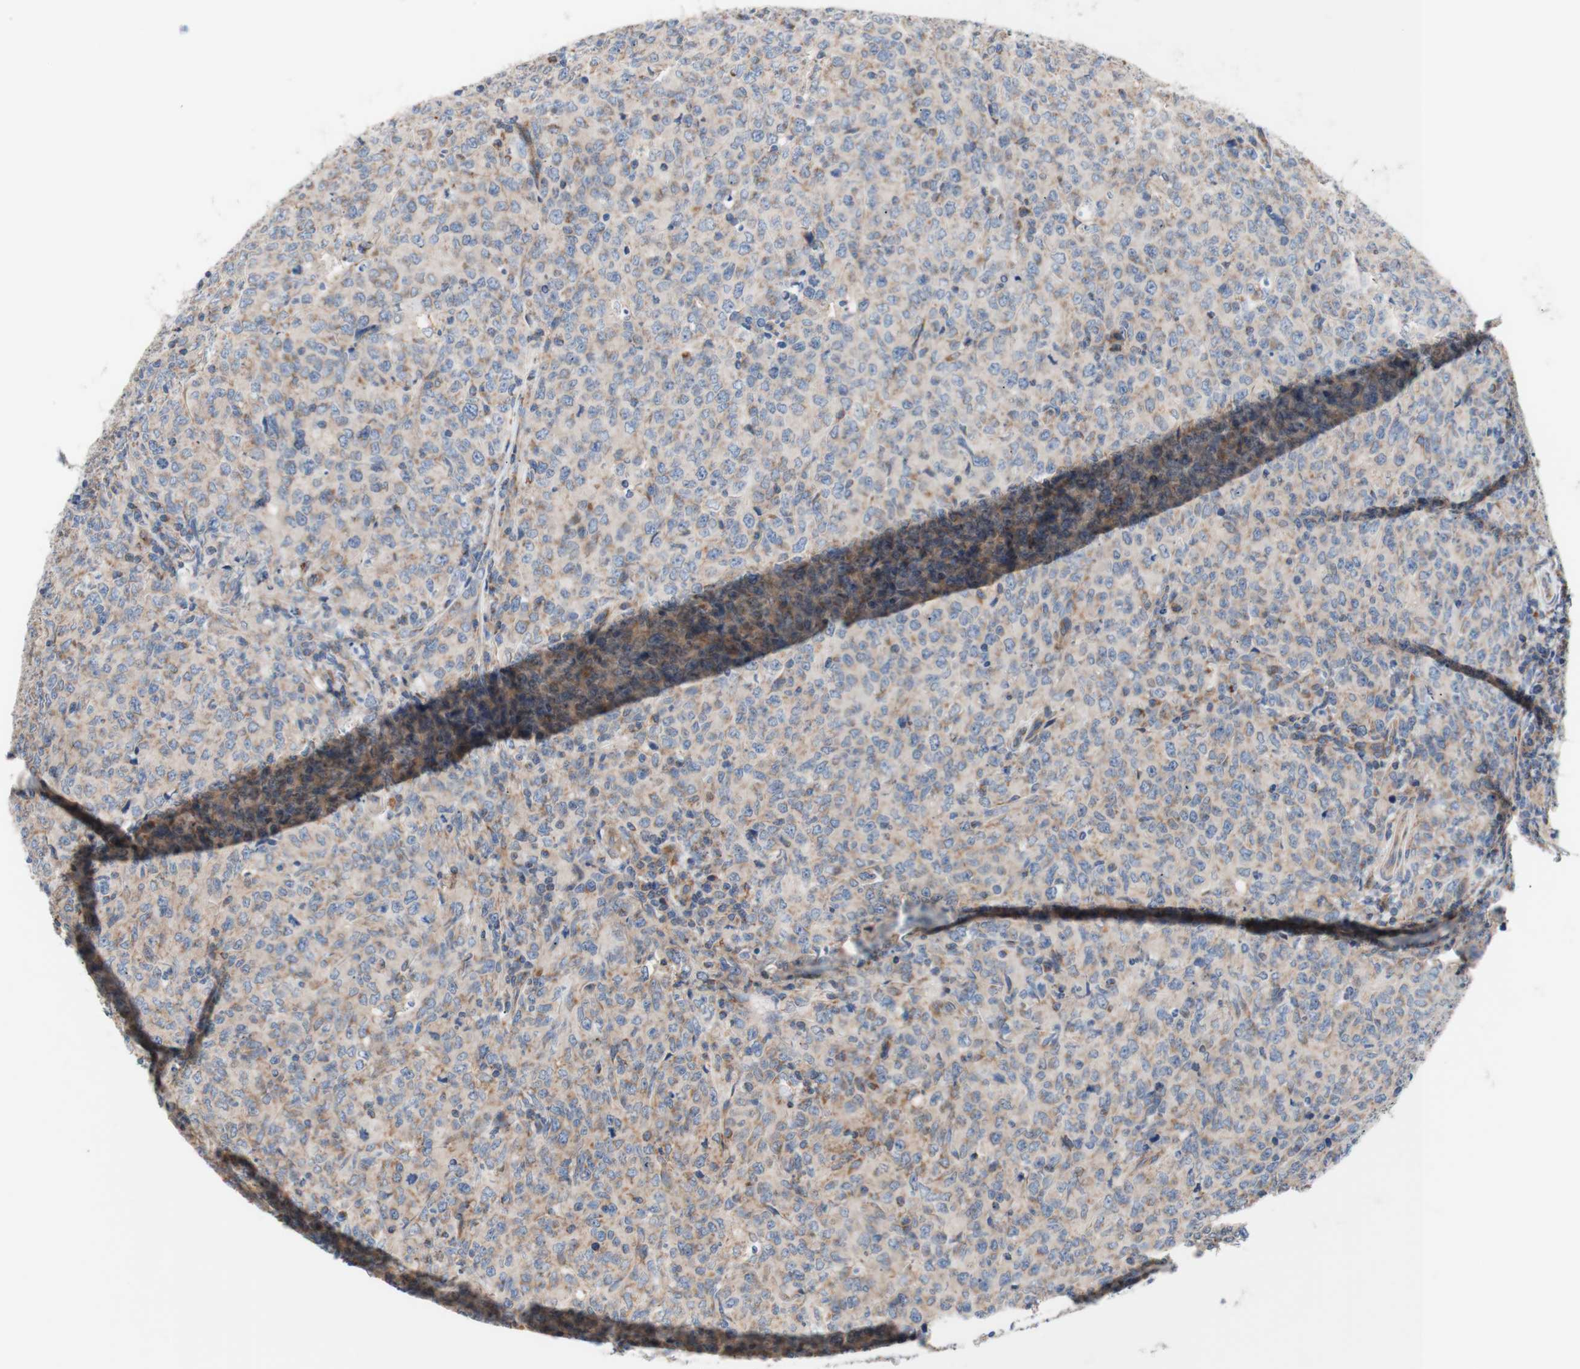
{"staining": {"intensity": "weak", "quantity": "25%-75%", "location": "cytoplasmic/membranous"}, "tissue": "lymphoma", "cell_type": "Tumor cells", "image_type": "cancer", "snomed": [{"axis": "morphology", "description": "Malignant lymphoma, non-Hodgkin's type, High grade"}, {"axis": "topography", "description": "Tonsil"}], "caption": "About 25%-75% of tumor cells in human malignant lymphoma, non-Hodgkin's type (high-grade) show weak cytoplasmic/membranous protein expression as visualized by brown immunohistochemical staining.", "gene": "FMR1", "patient": {"sex": "female", "age": 36}}